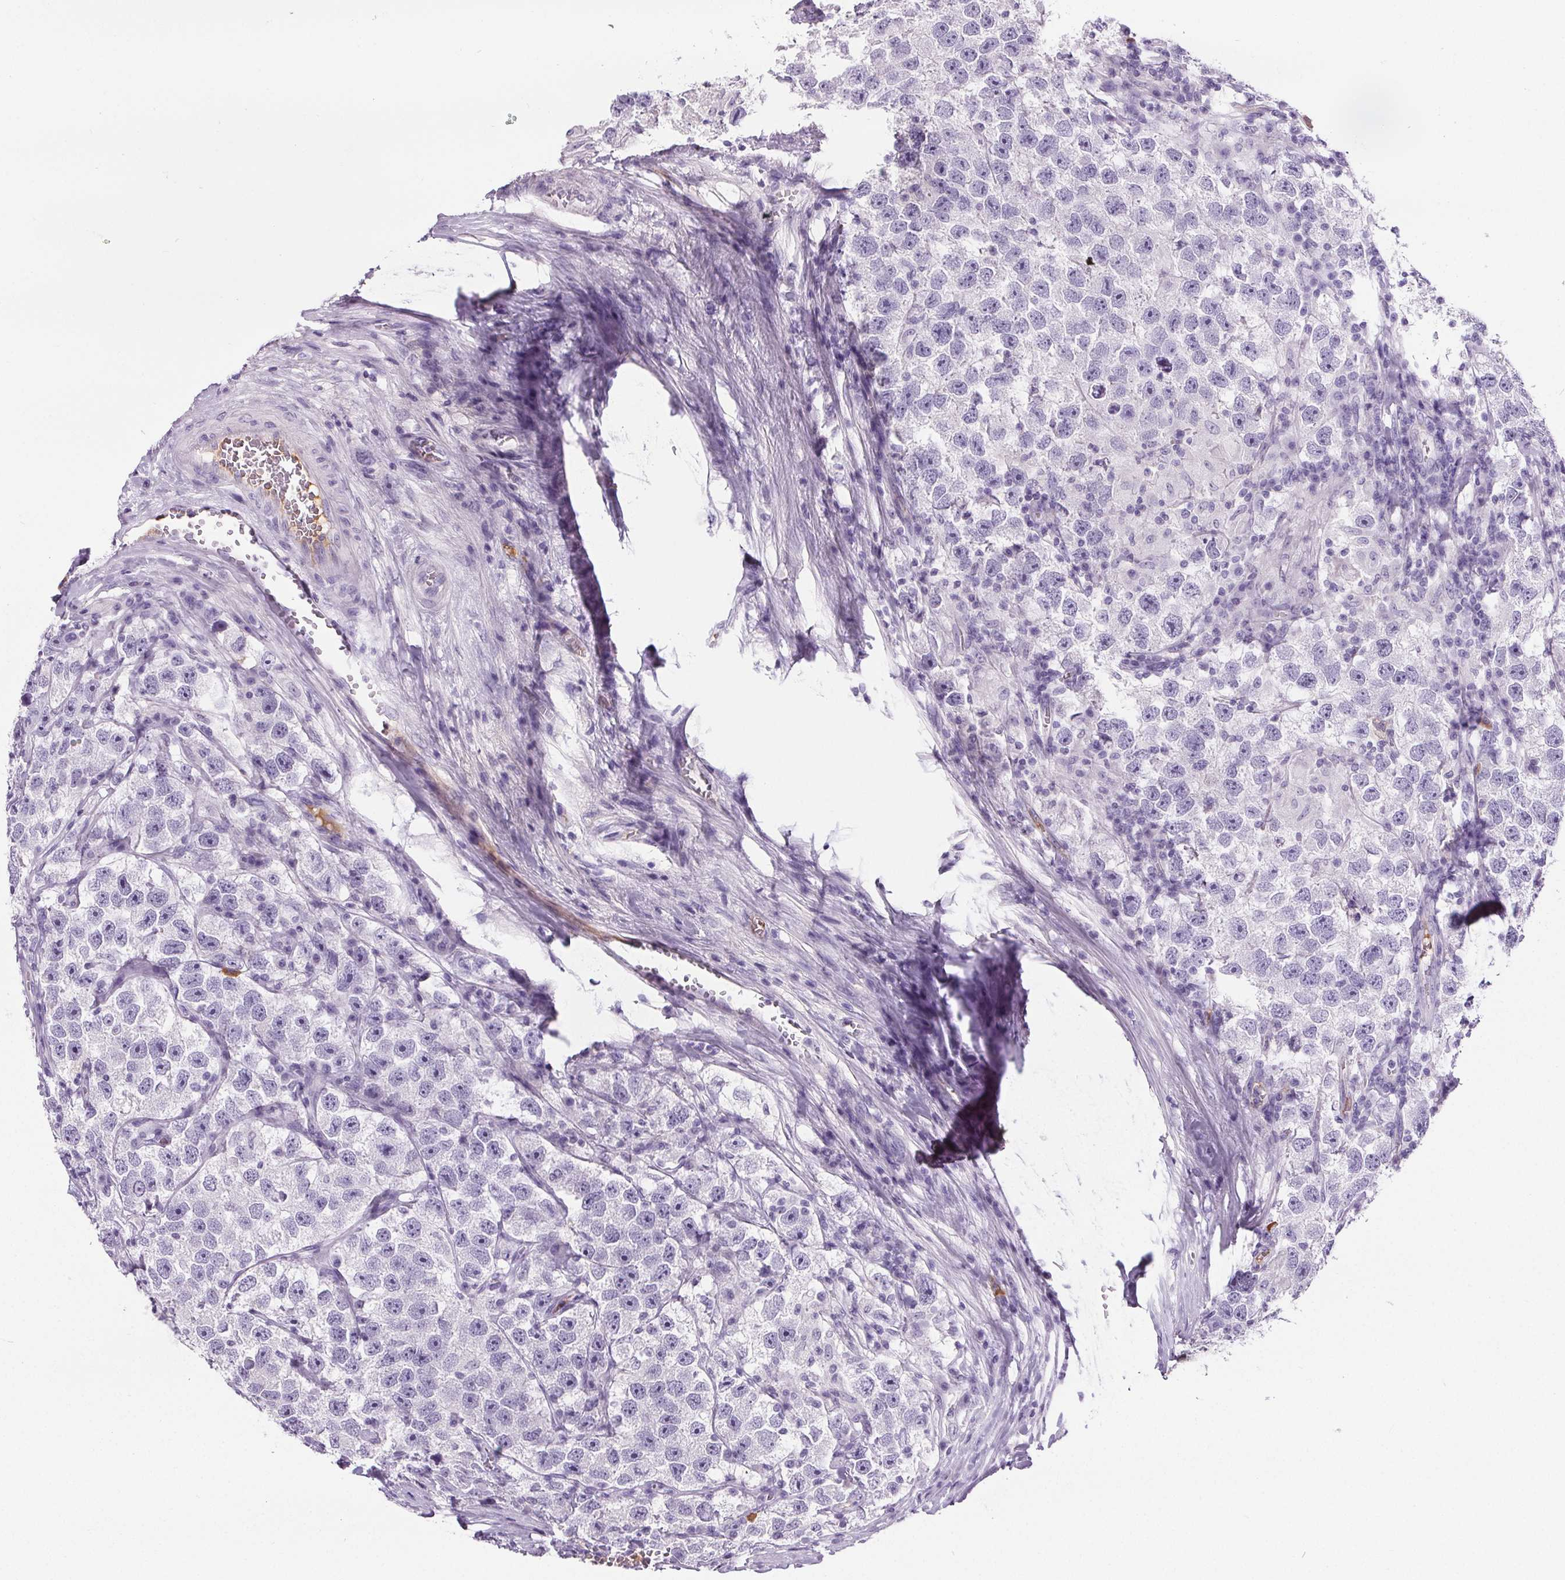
{"staining": {"intensity": "negative", "quantity": "none", "location": "none"}, "tissue": "testis cancer", "cell_type": "Tumor cells", "image_type": "cancer", "snomed": [{"axis": "morphology", "description": "Seminoma, NOS"}, {"axis": "topography", "description": "Testis"}], "caption": "The photomicrograph displays no staining of tumor cells in testis cancer (seminoma).", "gene": "CD5L", "patient": {"sex": "male", "age": 26}}